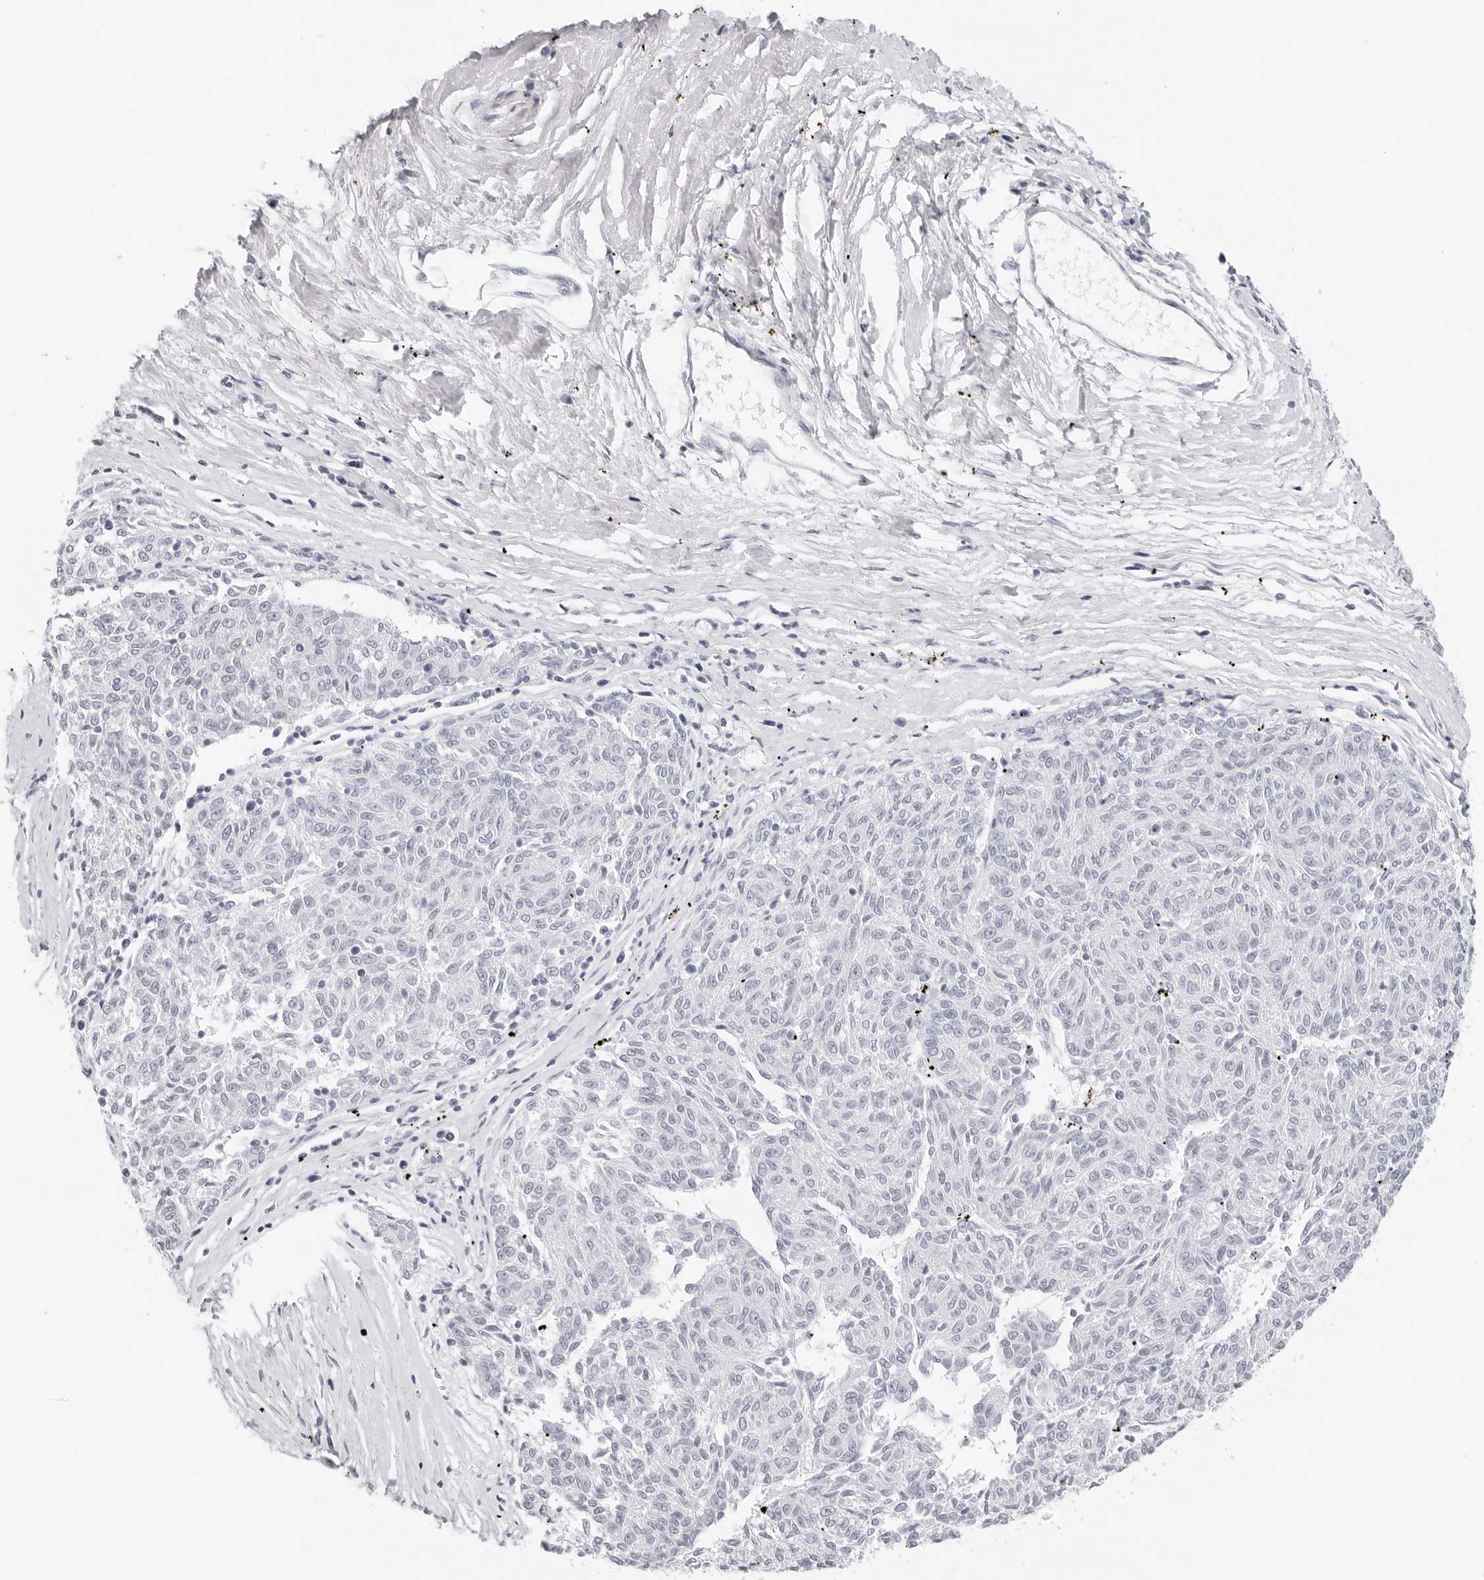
{"staining": {"intensity": "negative", "quantity": "none", "location": "none"}, "tissue": "melanoma", "cell_type": "Tumor cells", "image_type": "cancer", "snomed": [{"axis": "morphology", "description": "Malignant melanoma, NOS"}, {"axis": "topography", "description": "Skin"}], "caption": "Immunohistochemistry (IHC) of human melanoma shows no staining in tumor cells. (Stains: DAB IHC with hematoxylin counter stain, Microscopy: brightfield microscopy at high magnification).", "gene": "AGMAT", "patient": {"sex": "female", "age": 72}}